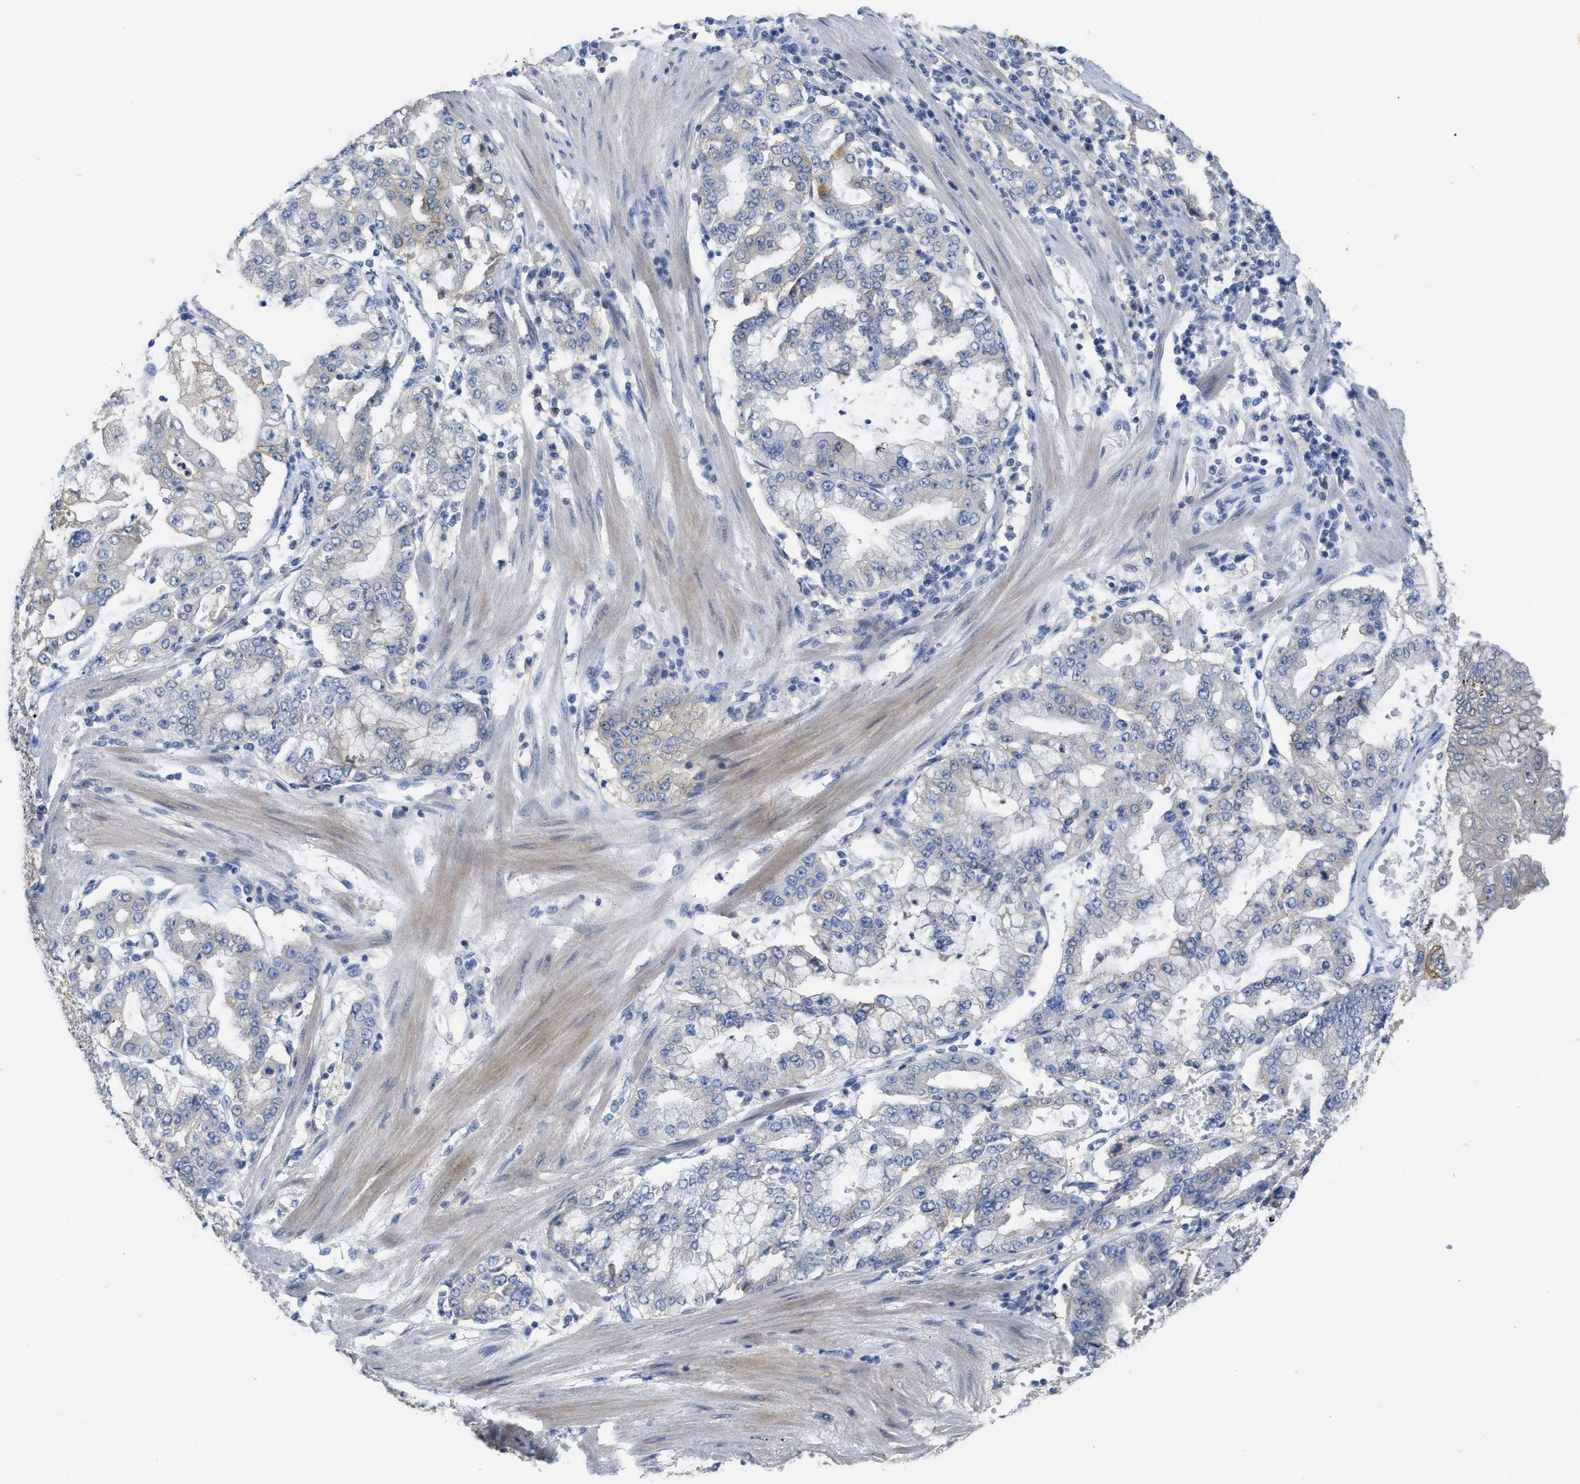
{"staining": {"intensity": "negative", "quantity": "none", "location": "none"}, "tissue": "stomach cancer", "cell_type": "Tumor cells", "image_type": "cancer", "snomed": [{"axis": "morphology", "description": "Adenocarcinoma, NOS"}, {"axis": "topography", "description": "Stomach"}], "caption": "Stomach adenocarcinoma stained for a protein using IHC shows no expression tumor cells.", "gene": "CNNM4", "patient": {"sex": "male", "age": 76}}